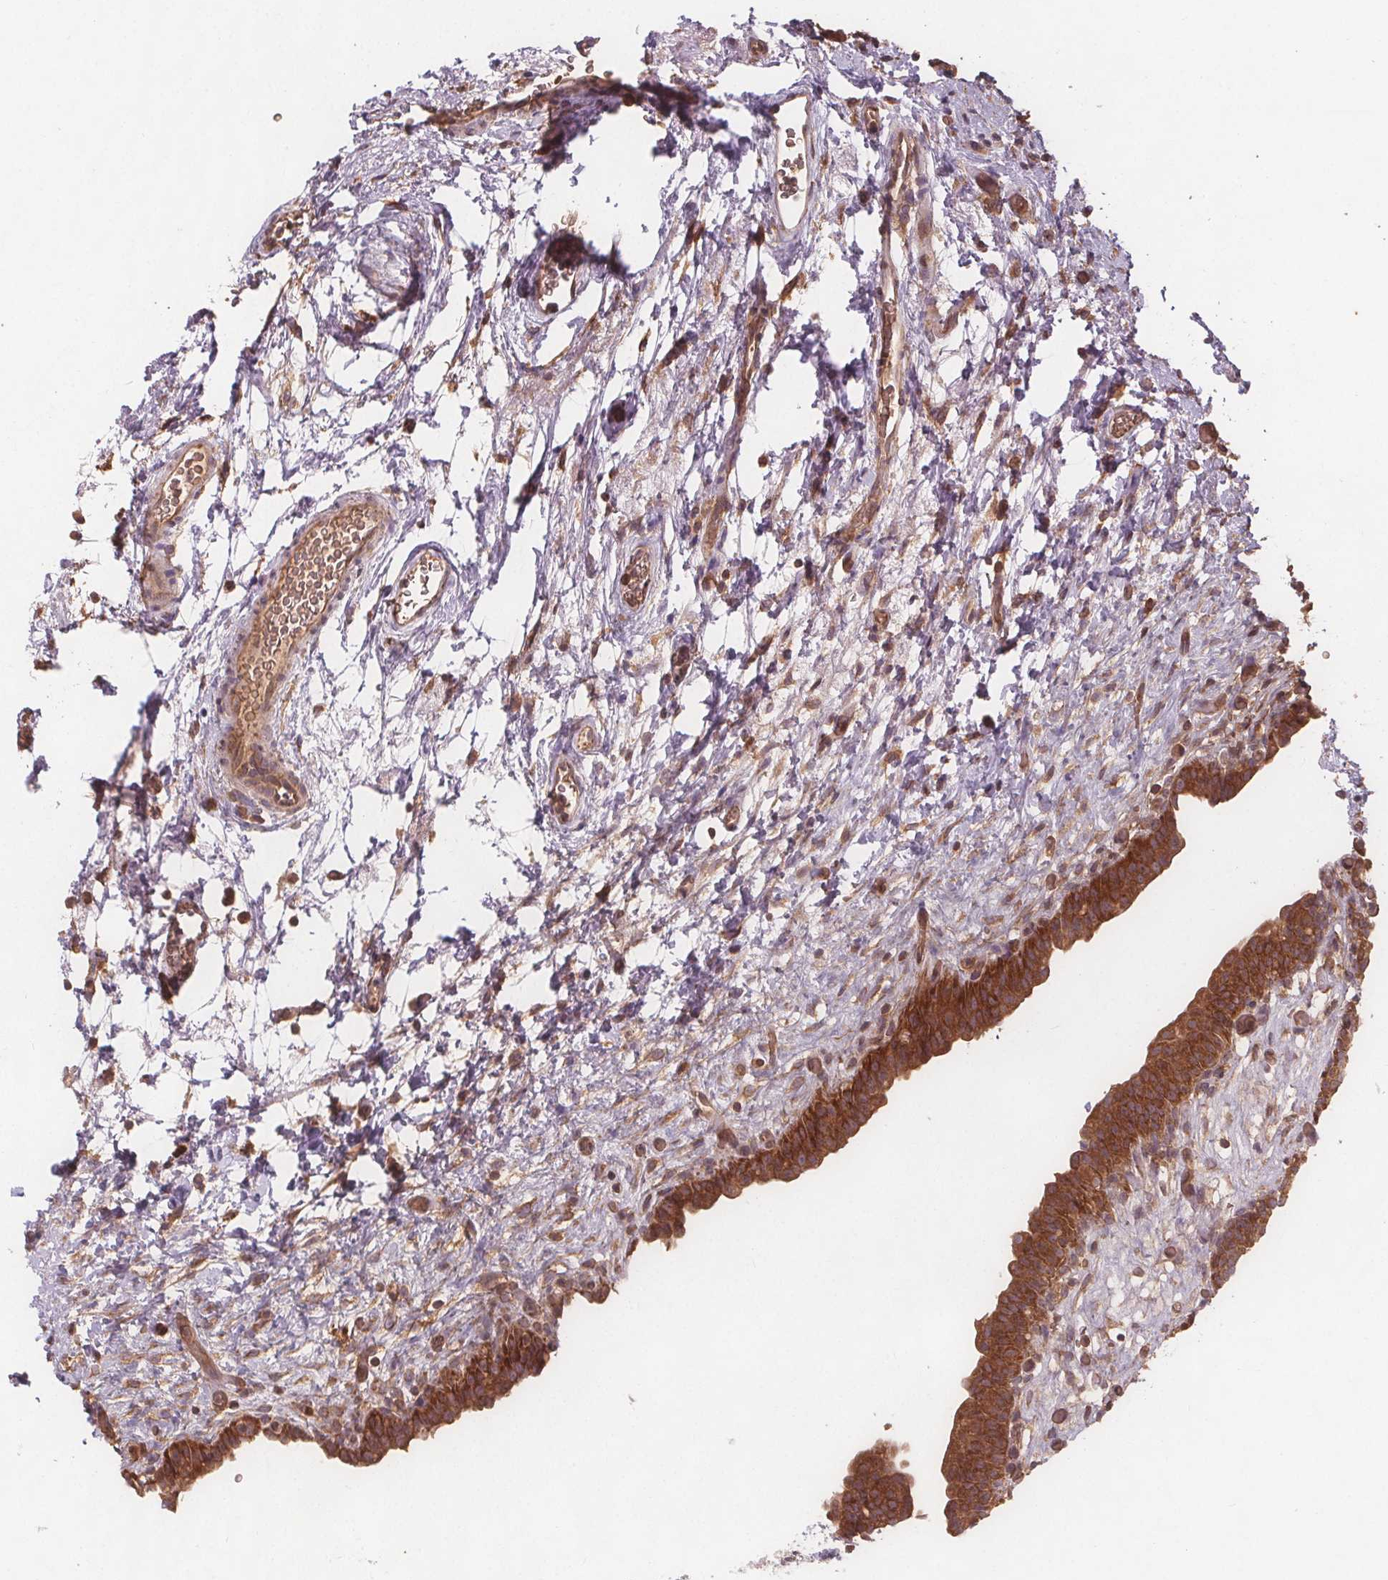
{"staining": {"intensity": "moderate", "quantity": ">75%", "location": "cytoplasmic/membranous"}, "tissue": "urinary bladder", "cell_type": "Urothelial cells", "image_type": "normal", "snomed": [{"axis": "morphology", "description": "Normal tissue, NOS"}, {"axis": "topography", "description": "Urinary bladder"}], "caption": "This image reveals normal urinary bladder stained with immunohistochemistry to label a protein in brown. The cytoplasmic/membranous of urothelial cells show moderate positivity for the protein. Nuclei are counter-stained blue.", "gene": "EIF3D", "patient": {"sex": "male", "age": 69}}